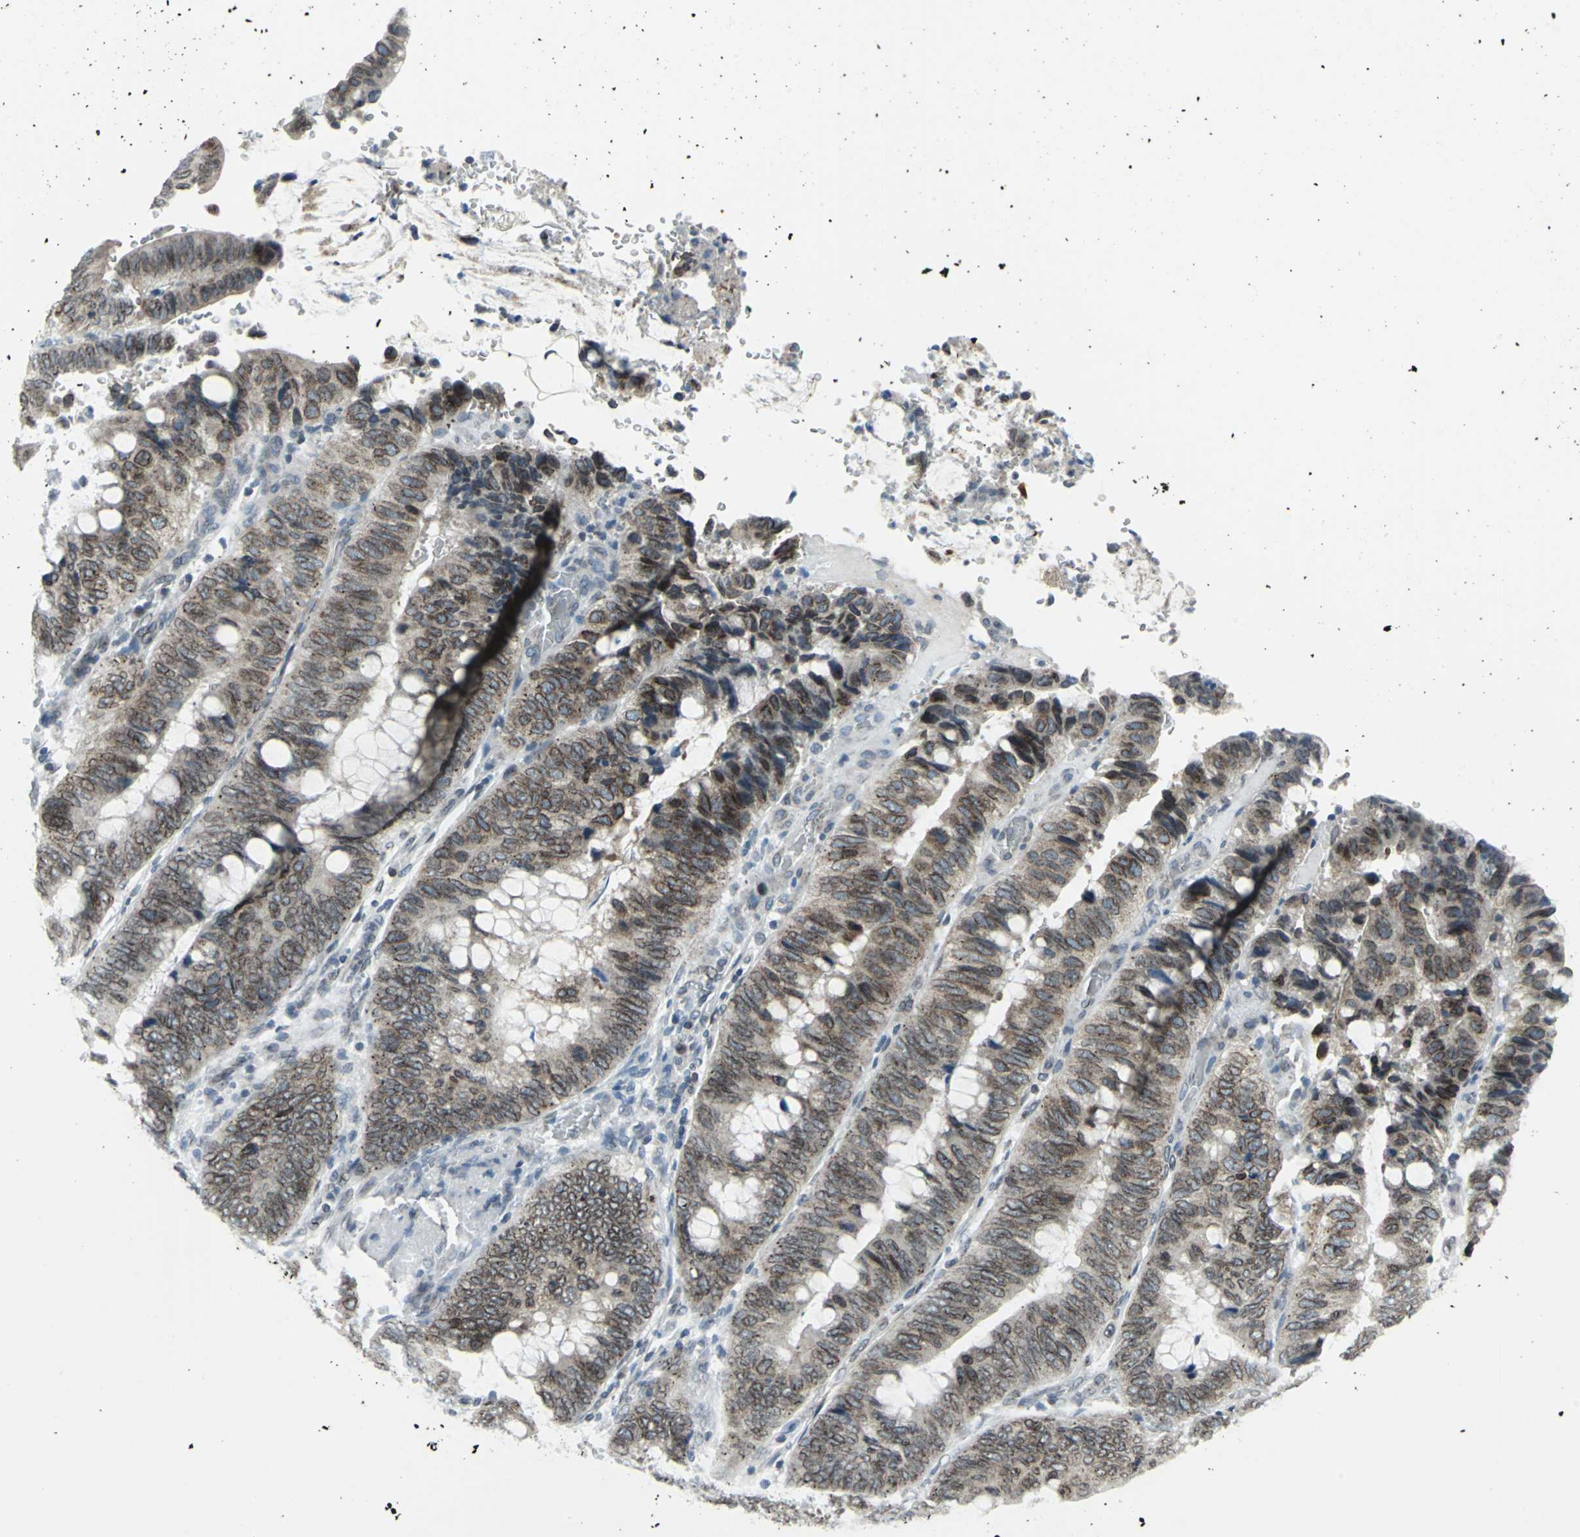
{"staining": {"intensity": "weak", "quantity": ">75%", "location": "cytoplasmic/membranous"}, "tissue": "colorectal cancer", "cell_type": "Tumor cells", "image_type": "cancer", "snomed": [{"axis": "morphology", "description": "Normal tissue, NOS"}, {"axis": "morphology", "description": "Adenocarcinoma, NOS"}, {"axis": "topography", "description": "Rectum"}, {"axis": "topography", "description": "Peripheral nerve tissue"}], "caption": "Protein analysis of colorectal cancer tissue exhibits weak cytoplasmic/membranous staining in about >75% of tumor cells.", "gene": "SNUPN", "patient": {"sex": "male", "age": 92}}